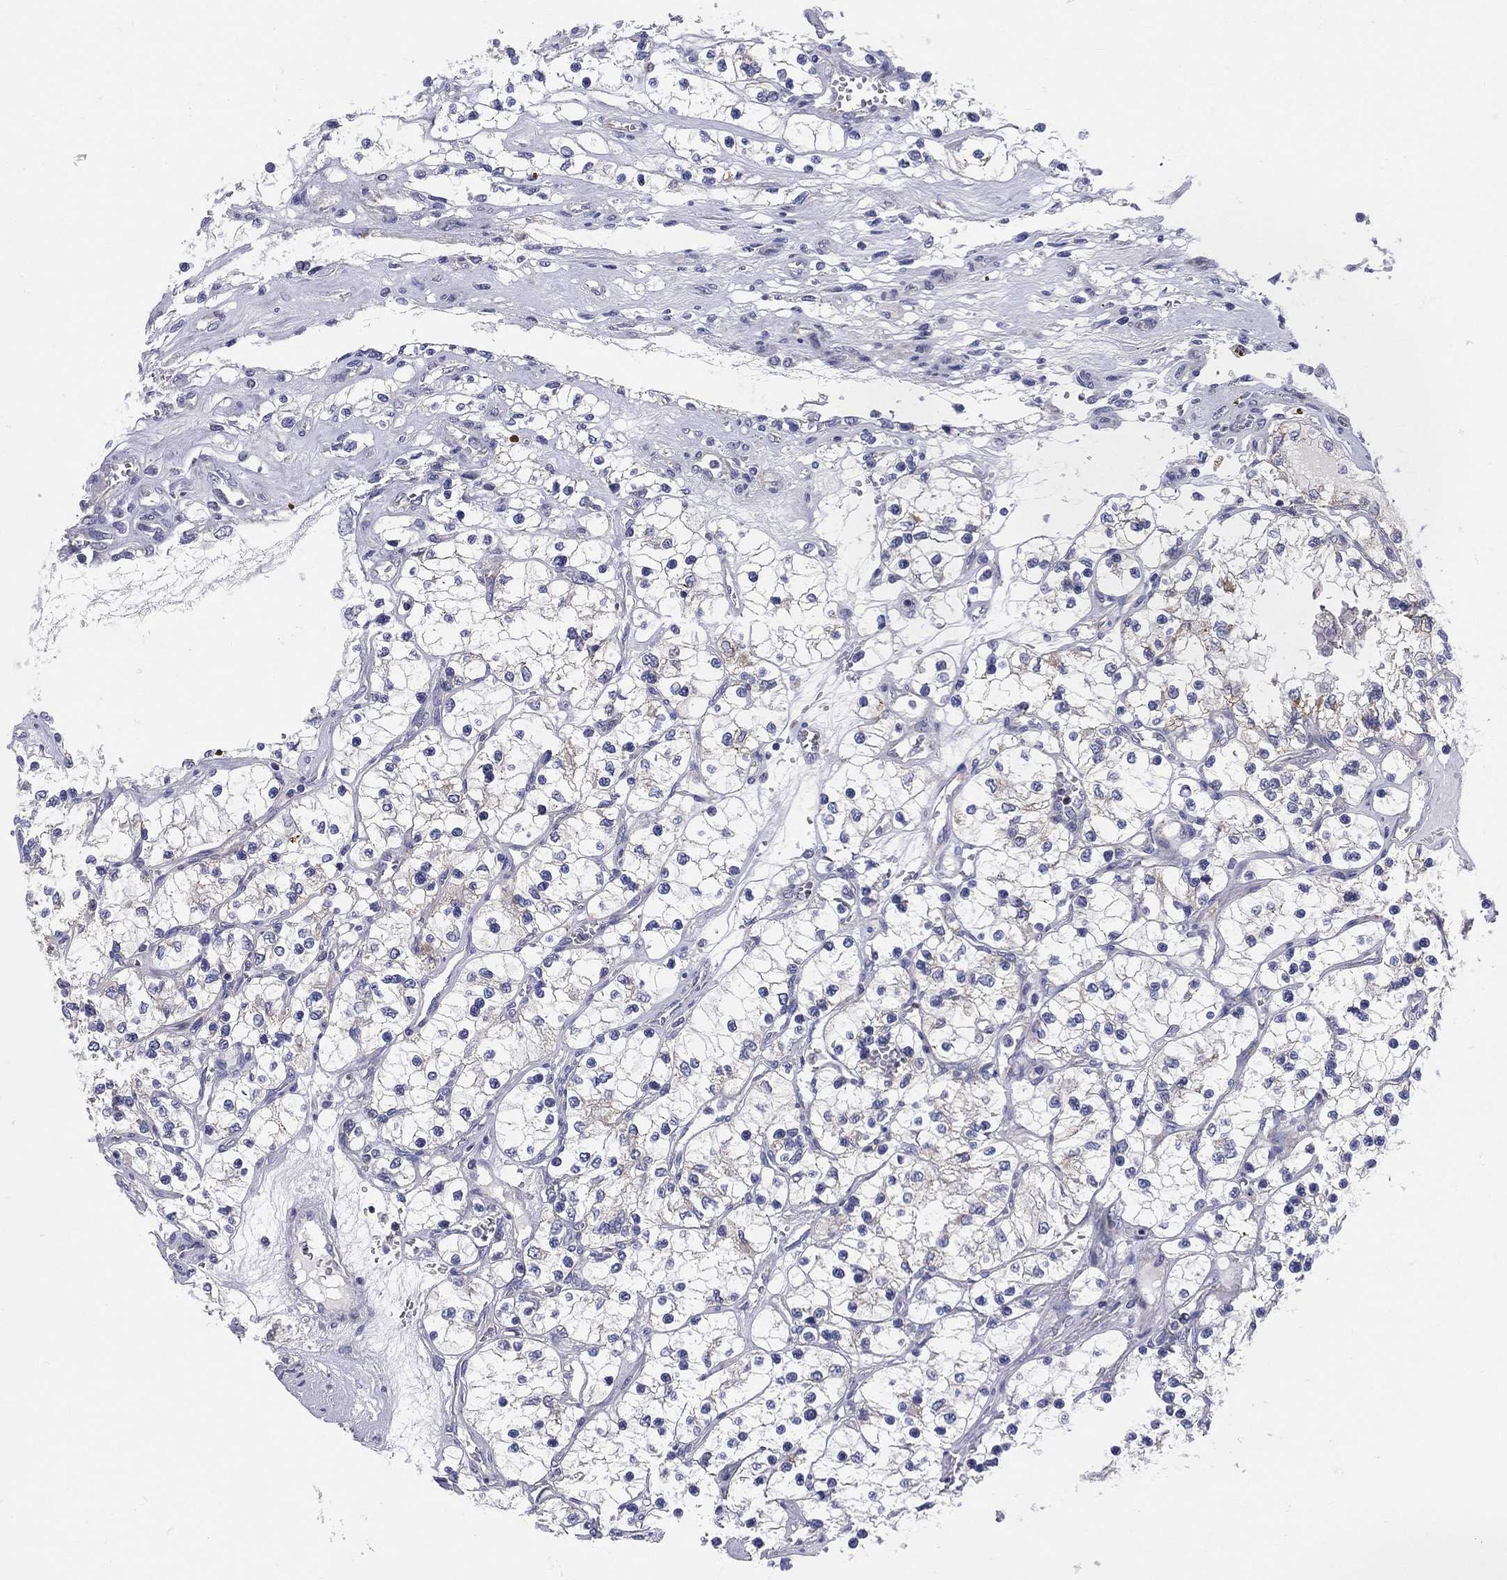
{"staining": {"intensity": "negative", "quantity": "none", "location": "none"}, "tissue": "renal cancer", "cell_type": "Tumor cells", "image_type": "cancer", "snomed": [{"axis": "morphology", "description": "Adenocarcinoma, NOS"}, {"axis": "topography", "description": "Kidney"}], "caption": "Tumor cells show no significant staining in renal cancer (adenocarcinoma).", "gene": "PWWP3A", "patient": {"sex": "female", "age": 69}}